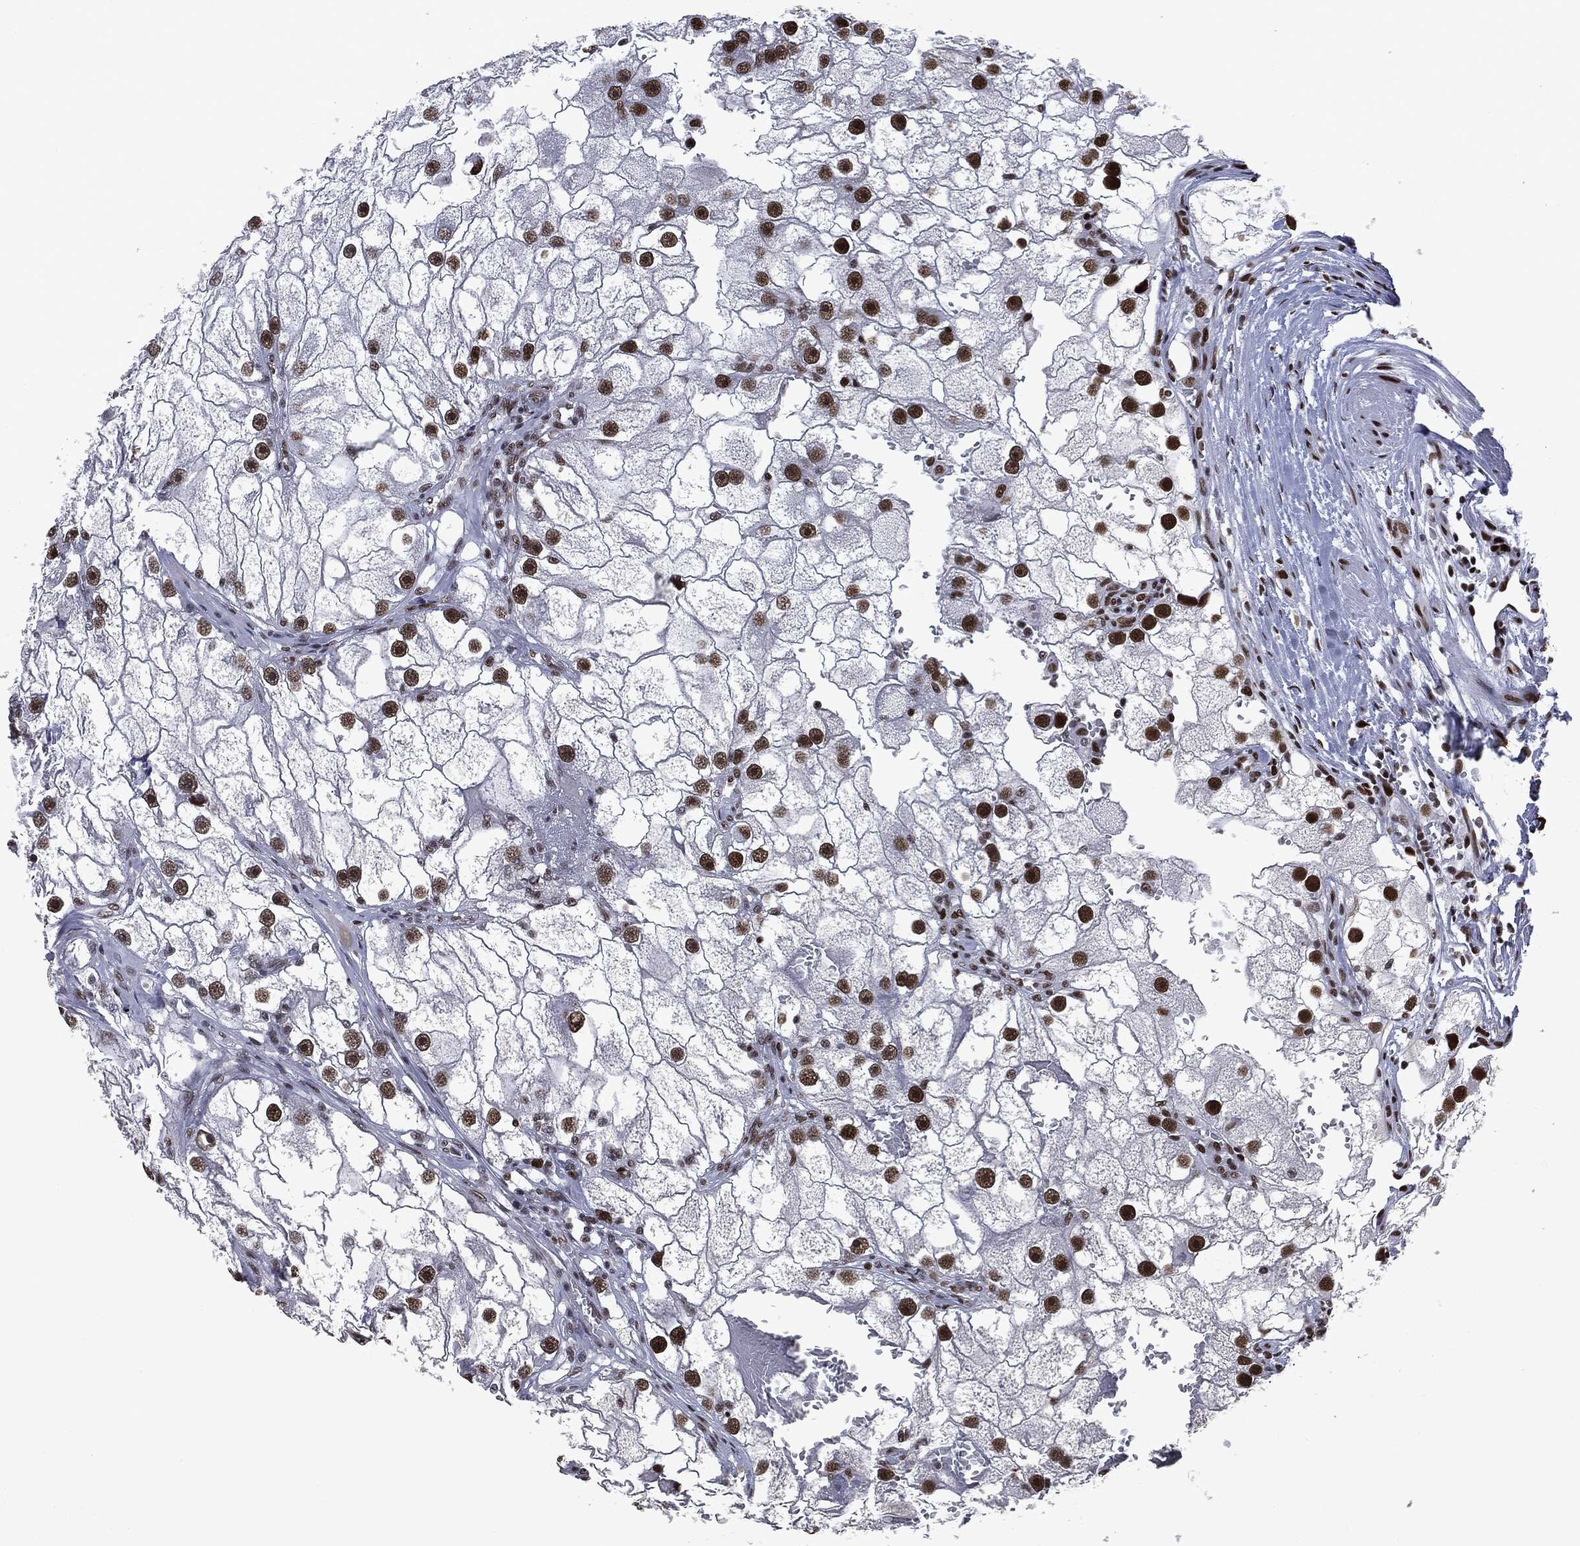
{"staining": {"intensity": "strong", "quantity": ">75%", "location": "nuclear"}, "tissue": "renal cancer", "cell_type": "Tumor cells", "image_type": "cancer", "snomed": [{"axis": "morphology", "description": "Adenocarcinoma, NOS"}, {"axis": "topography", "description": "Kidney"}], "caption": "Protein expression analysis of human renal cancer (adenocarcinoma) reveals strong nuclear staining in about >75% of tumor cells. Using DAB (3,3'-diaminobenzidine) (brown) and hematoxylin (blue) stains, captured at high magnification using brightfield microscopy.", "gene": "MSH2", "patient": {"sex": "male", "age": 63}}